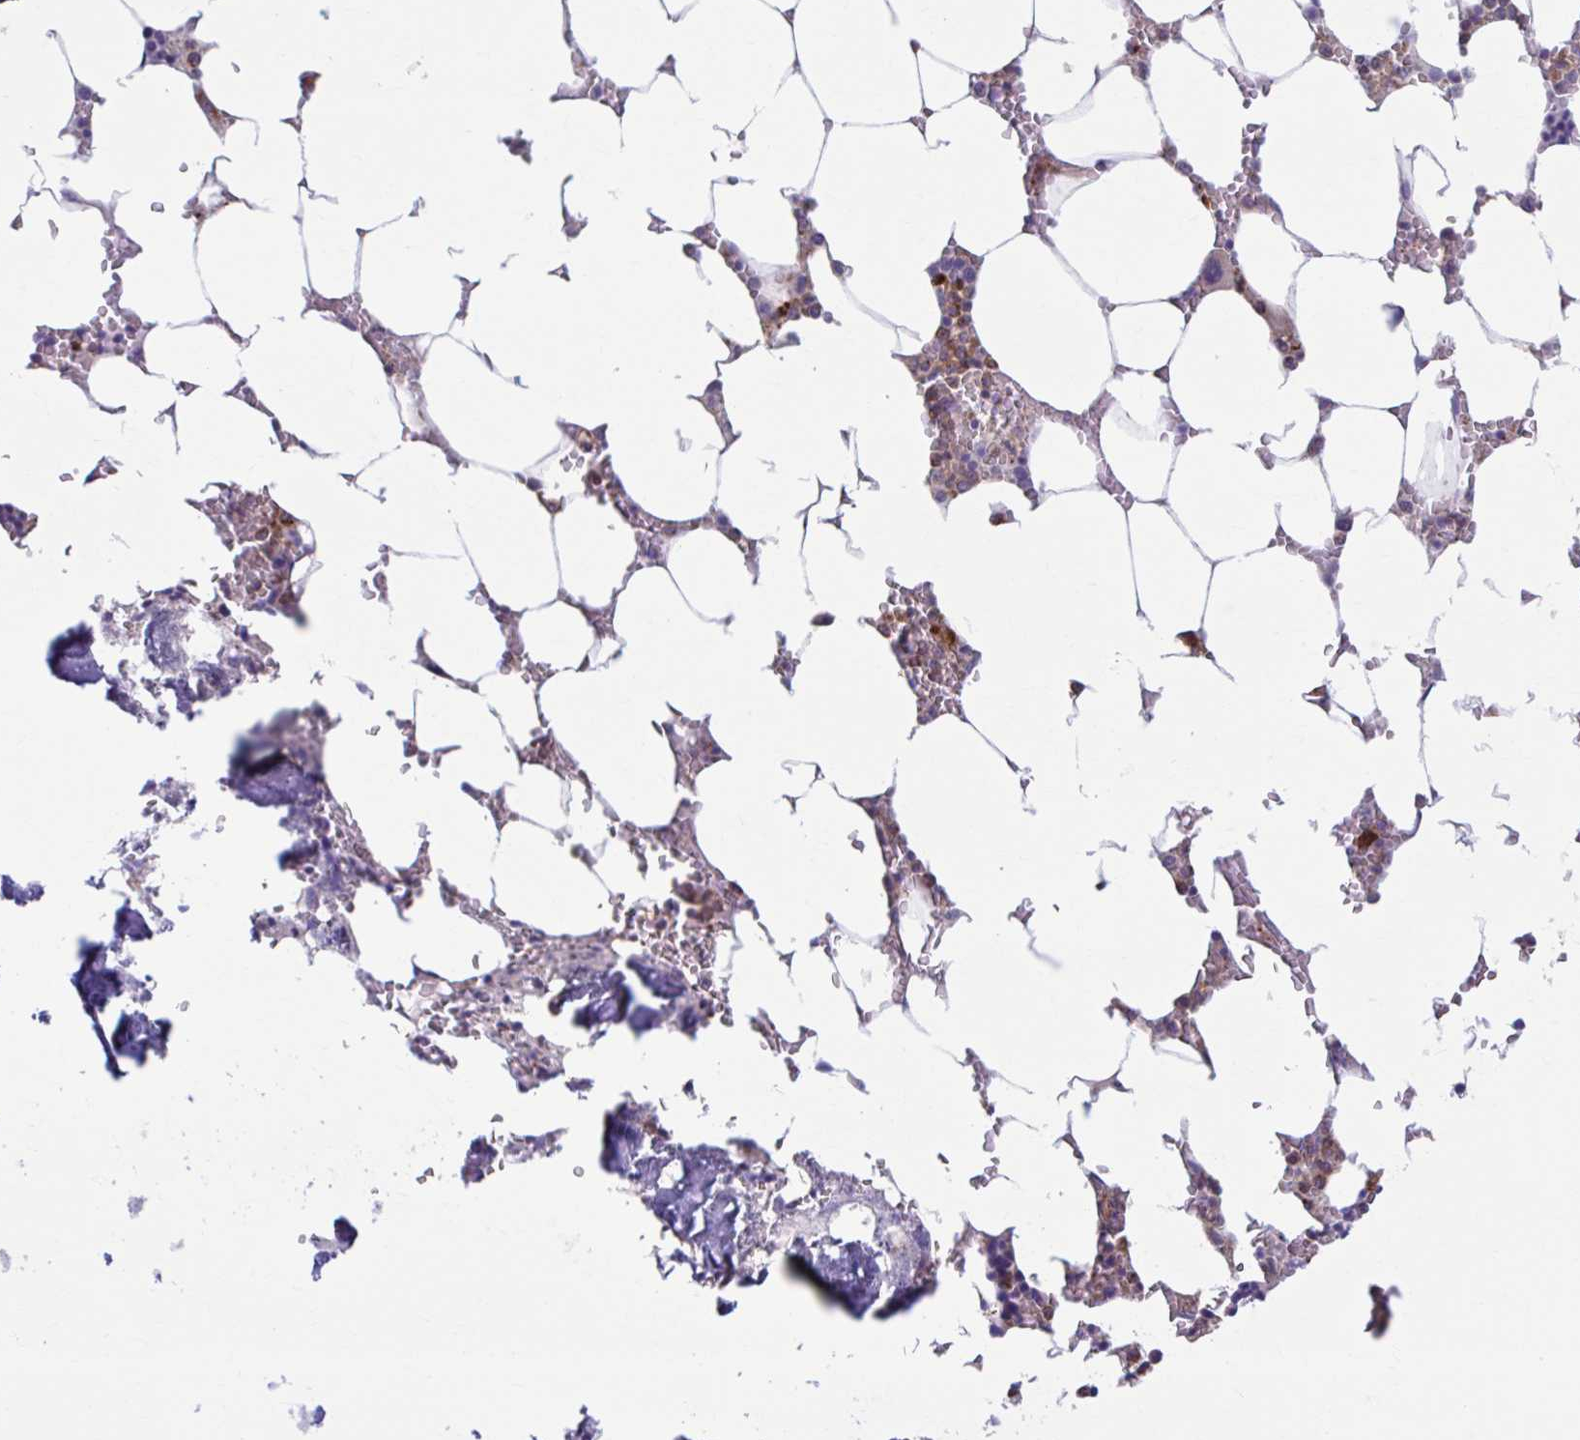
{"staining": {"intensity": "moderate", "quantity": "<25%", "location": "cytoplasmic/membranous"}, "tissue": "bone marrow", "cell_type": "Hematopoietic cells", "image_type": "normal", "snomed": [{"axis": "morphology", "description": "Normal tissue, NOS"}, {"axis": "topography", "description": "Bone marrow"}], "caption": "Immunohistochemistry (IHC) of benign human bone marrow shows low levels of moderate cytoplasmic/membranous staining in approximately <25% of hematopoietic cells.", "gene": "ADAT3", "patient": {"sex": "male", "age": 64}}